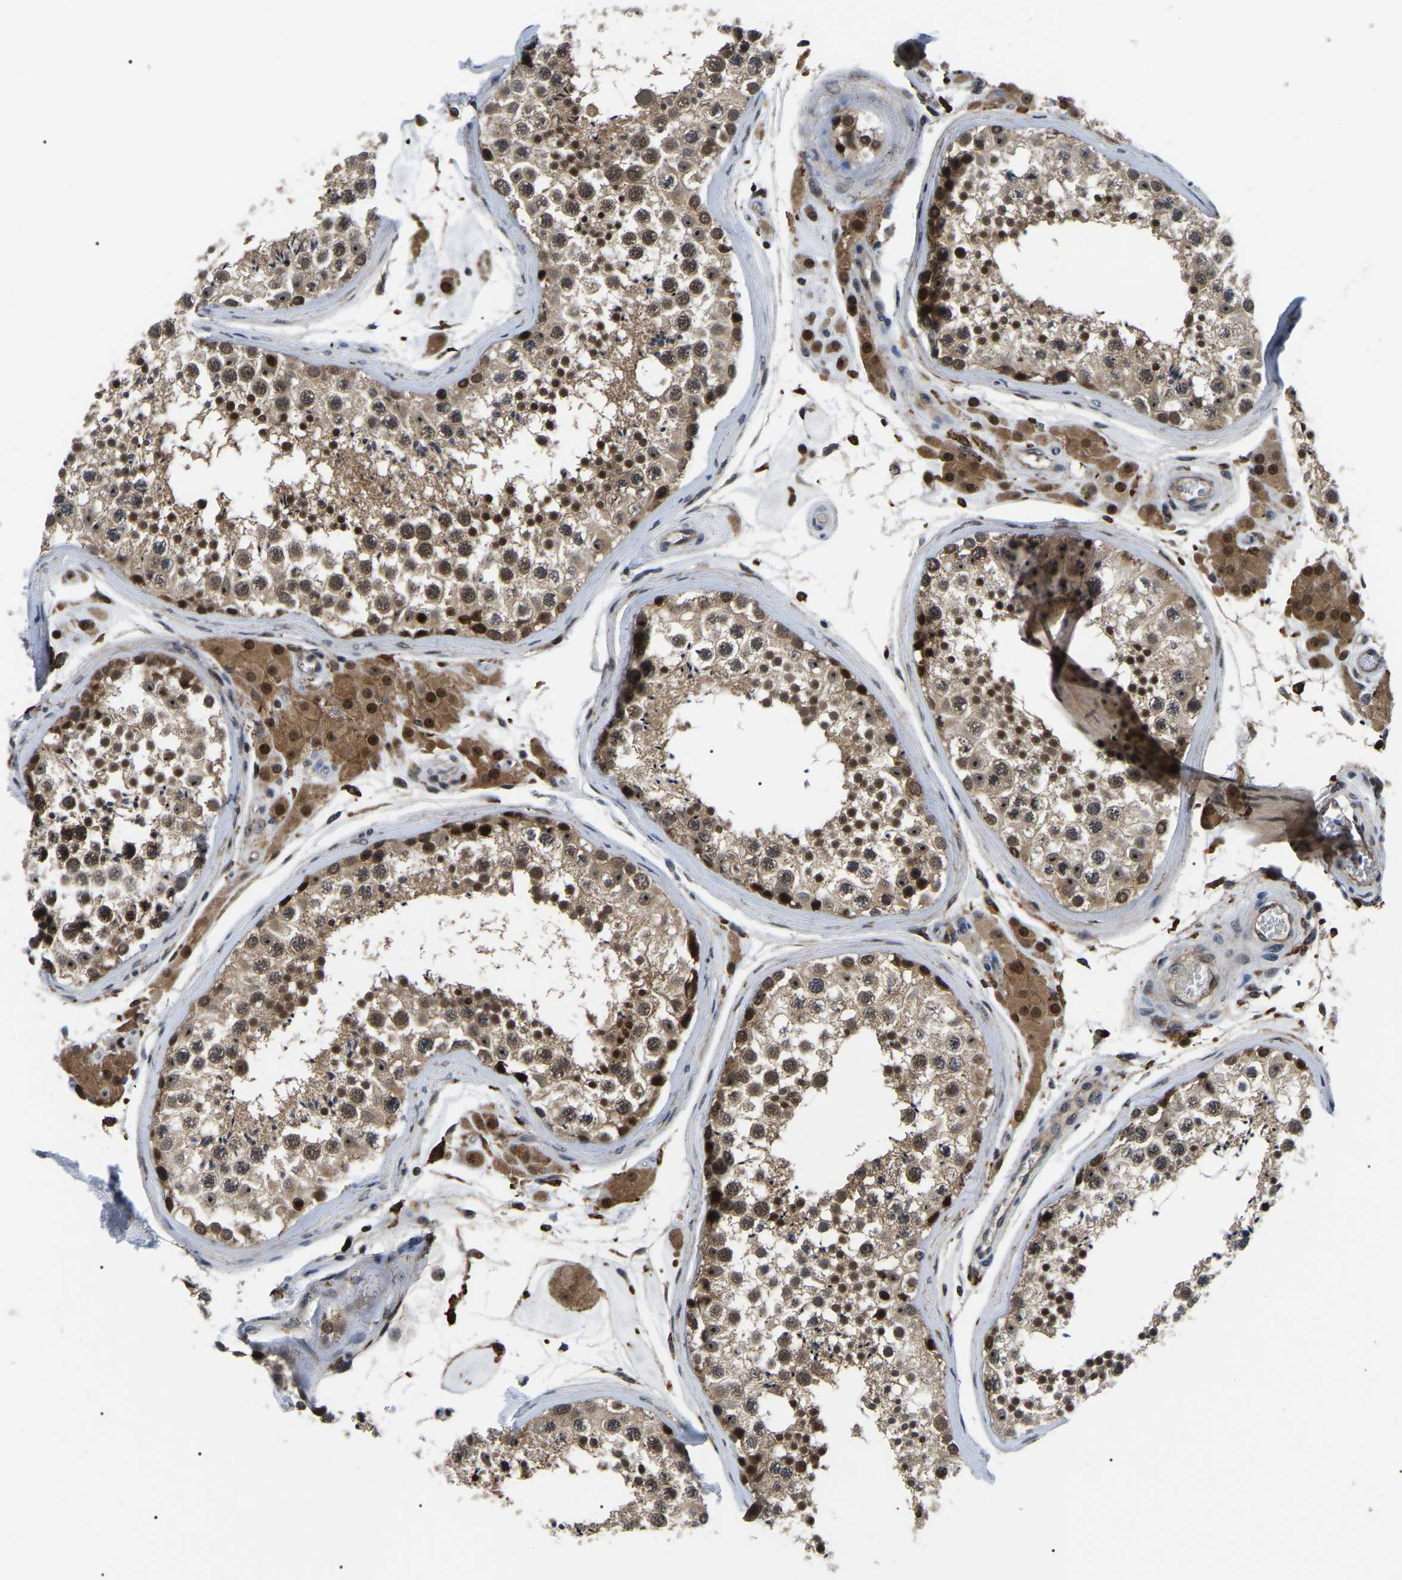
{"staining": {"intensity": "moderate", "quantity": ">75%", "location": "cytoplasmic/membranous,nuclear"}, "tissue": "testis", "cell_type": "Cells in seminiferous ducts", "image_type": "normal", "snomed": [{"axis": "morphology", "description": "Normal tissue, NOS"}, {"axis": "topography", "description": "Testis"}], "caption": "Protein expression by IHC displays moderate cytoplasmic/membranous,nuclear expression in approximately >75% of cells in seminiferous ducts in benign testis.", "gene": "RRP1B", "patient": {"sex": "male", "age": 46}}